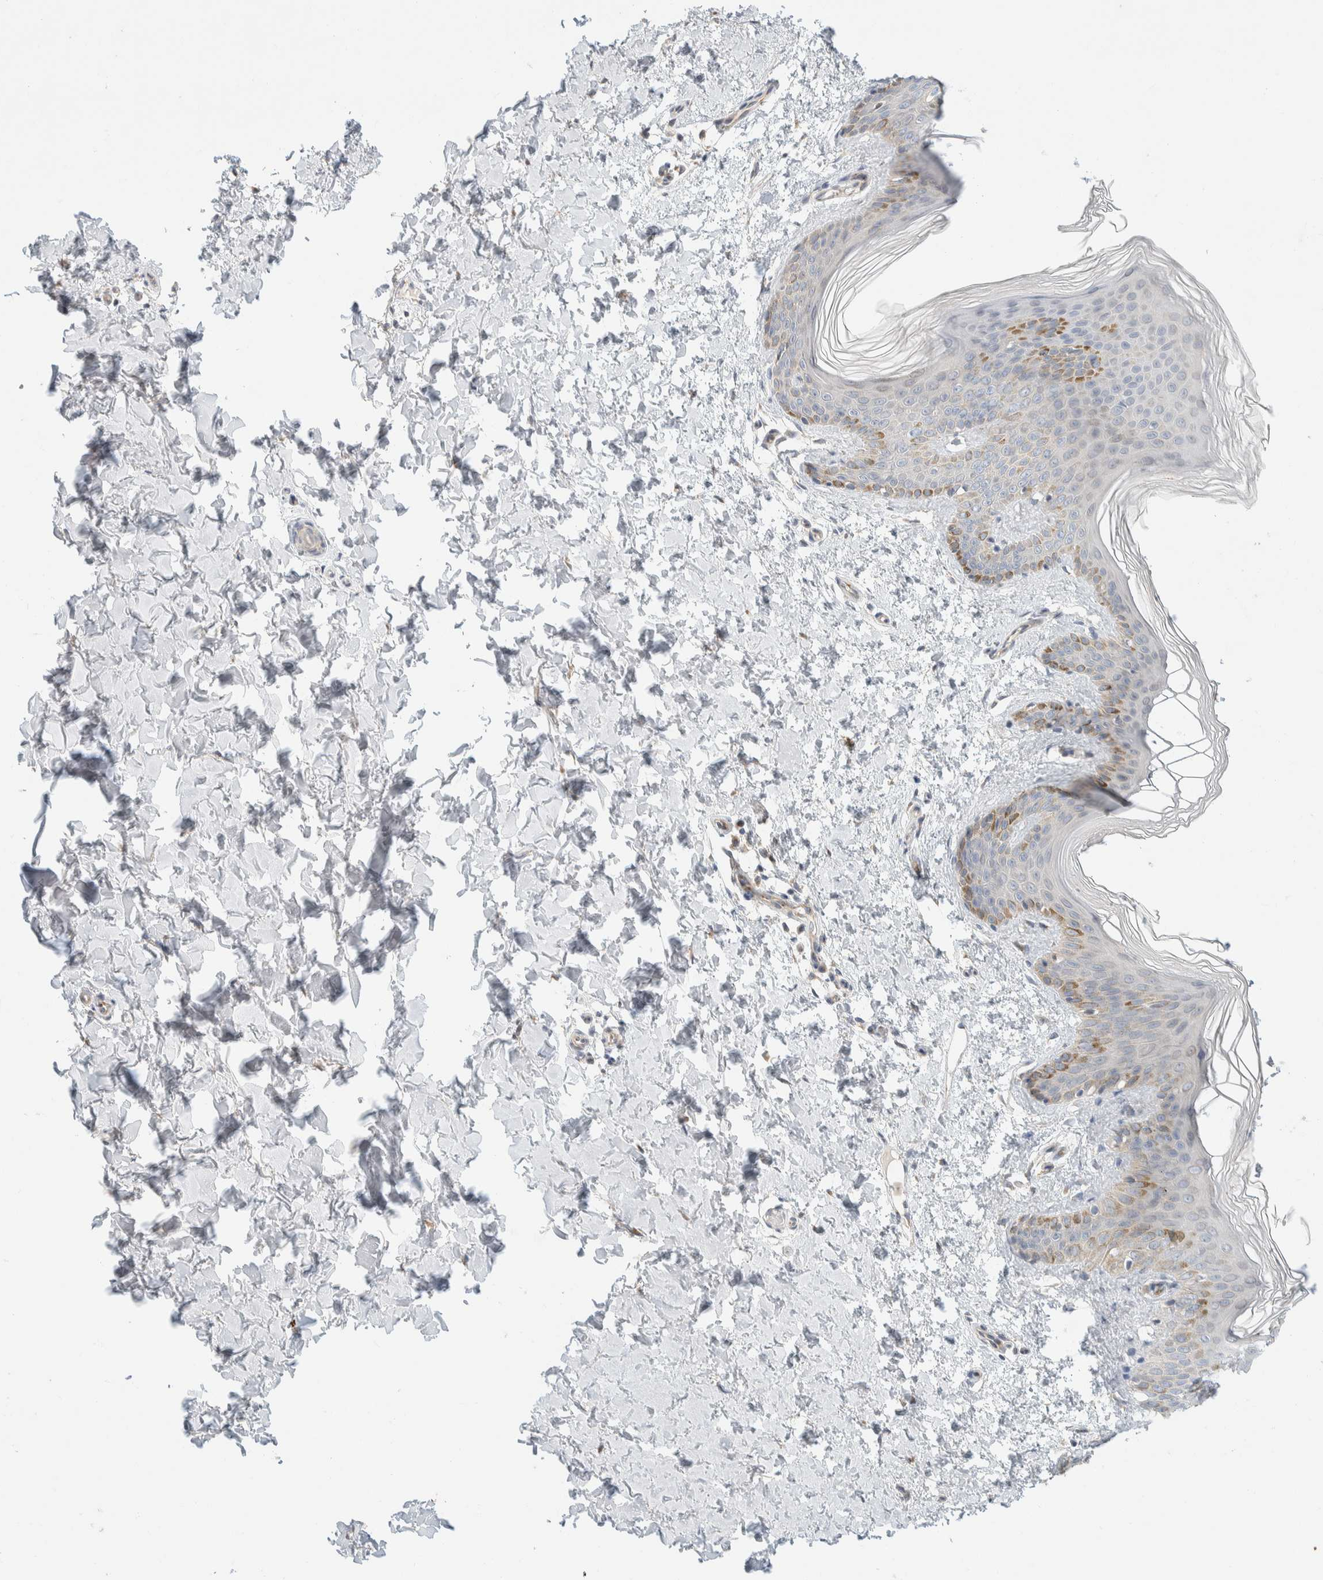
{"staining": {"intensity": "negative", "quantity": "none", "location": "none"}, "tissue": "skin", "cell_type": "Fibroblasts", "image_type": "normal", "snomed": [{"axis": "morphology", "description": "Normal tissue, NOS"}, {"axis": "morphology", "description": "Neoplasm, benign, NOS"}, {"axis": "topography", "description": "Skin"}, {"axis": "topography", "description": "Soft tissue"}], "caption": "Immunohistochemical staining of normal human skin exhibits no significant positivity in fibroblasts. (Immunohistochemistry, brightfield microscopy, high magnification).", "gene": "TMEM184B", "patient": {"sex": "male", "age": 26}}